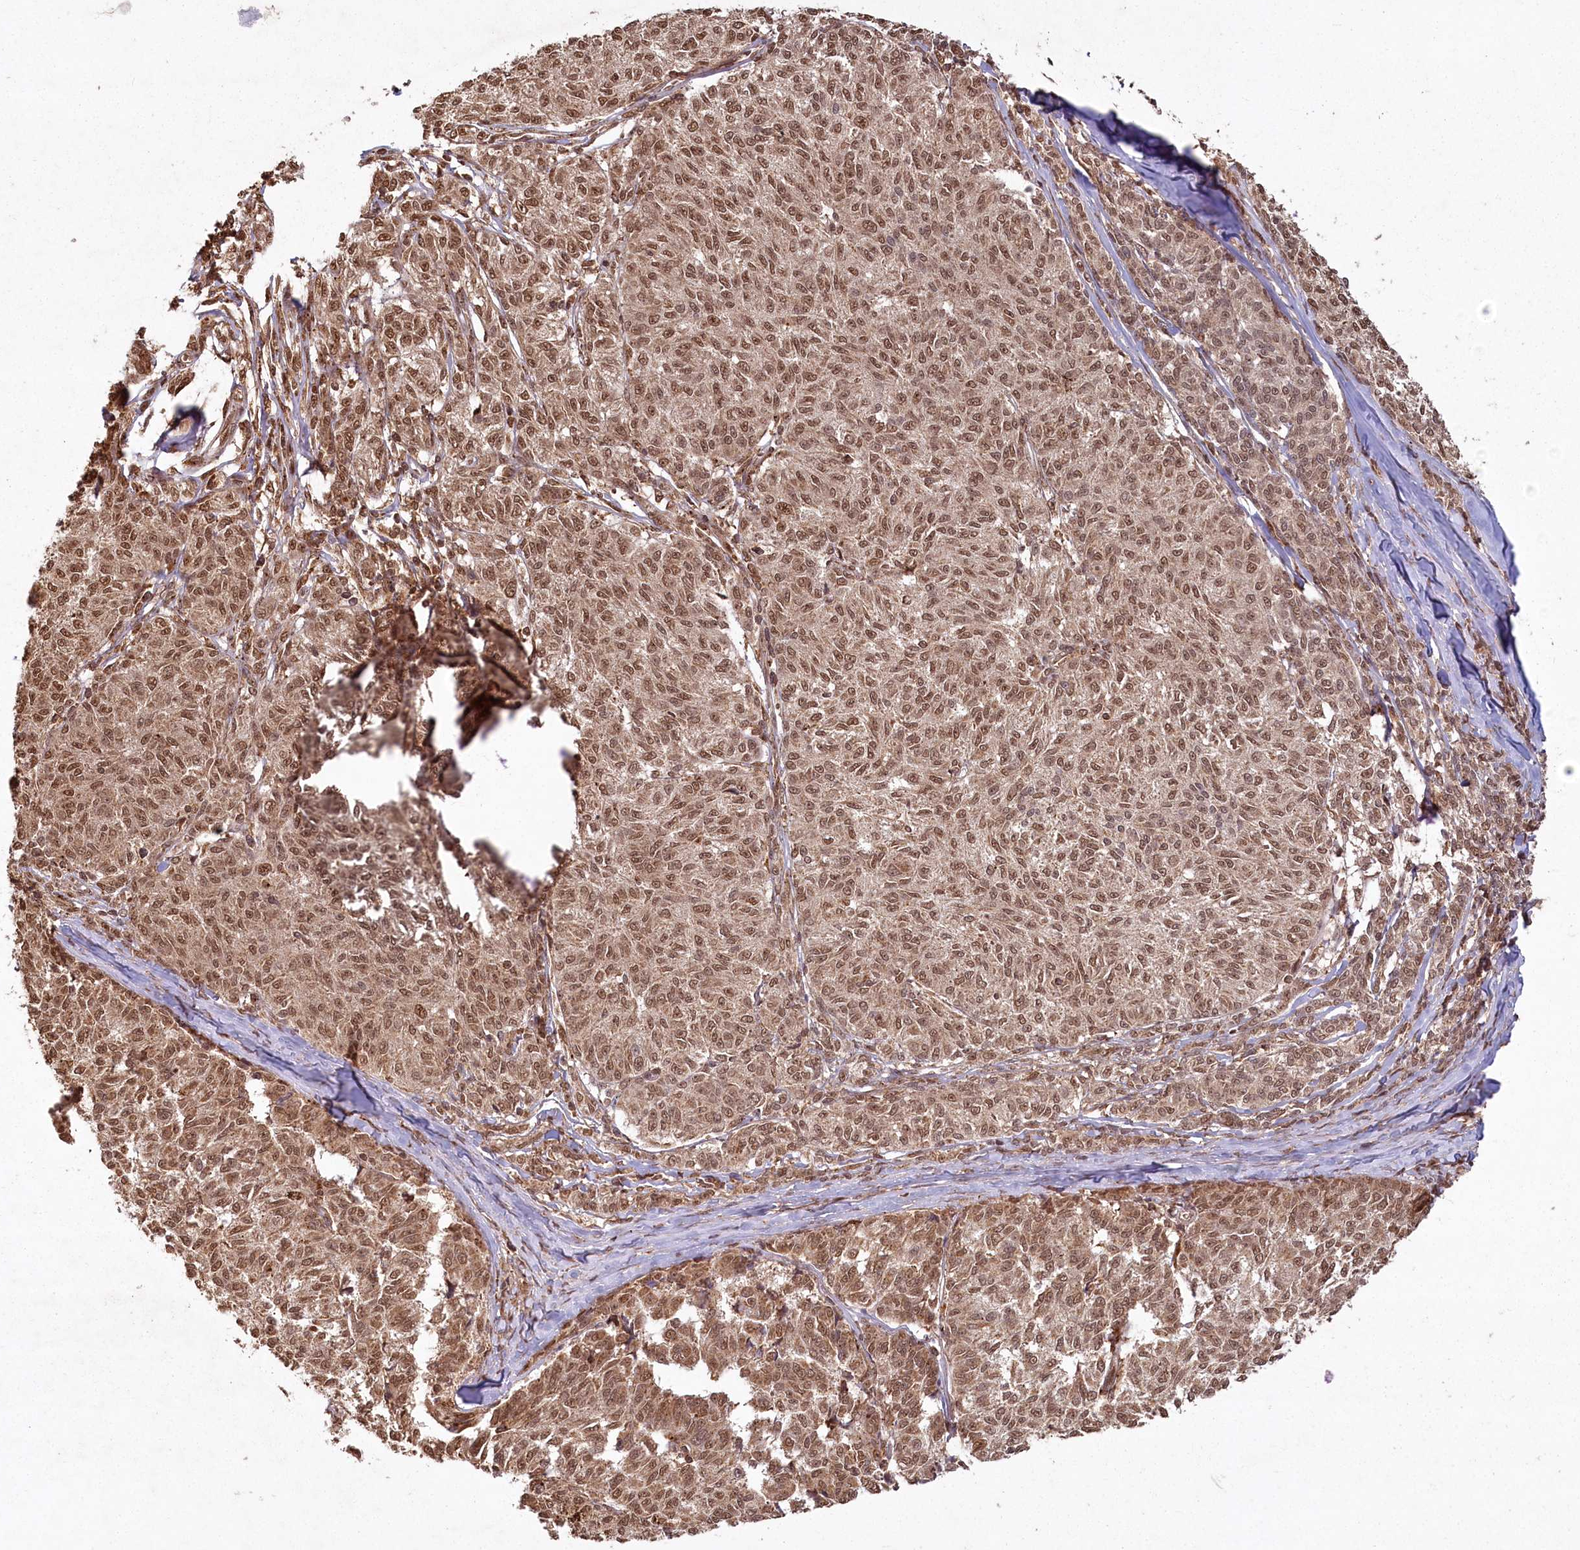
{"staining": {"intensity": "moderate", "quantity": ">75%", "location": "cytoplasmic/membranous,nuclear"}, "tissue": "melanoma", "cell_type": "Tumor cells", "image_type": "cancer", "snomed": [{"axis": "morphology", "description": "Malignant melanoma, NOS"}, {"axis": "topography", "description": "Skin"}], "caption": "Protein staining of malignant melanoma tissue shows moderate cytoplasmic/membranous and nuclear expression in approximately >75% of tumor cells.", "gene": "MICU1", "patient": {"sex": "female", "age": 72}}